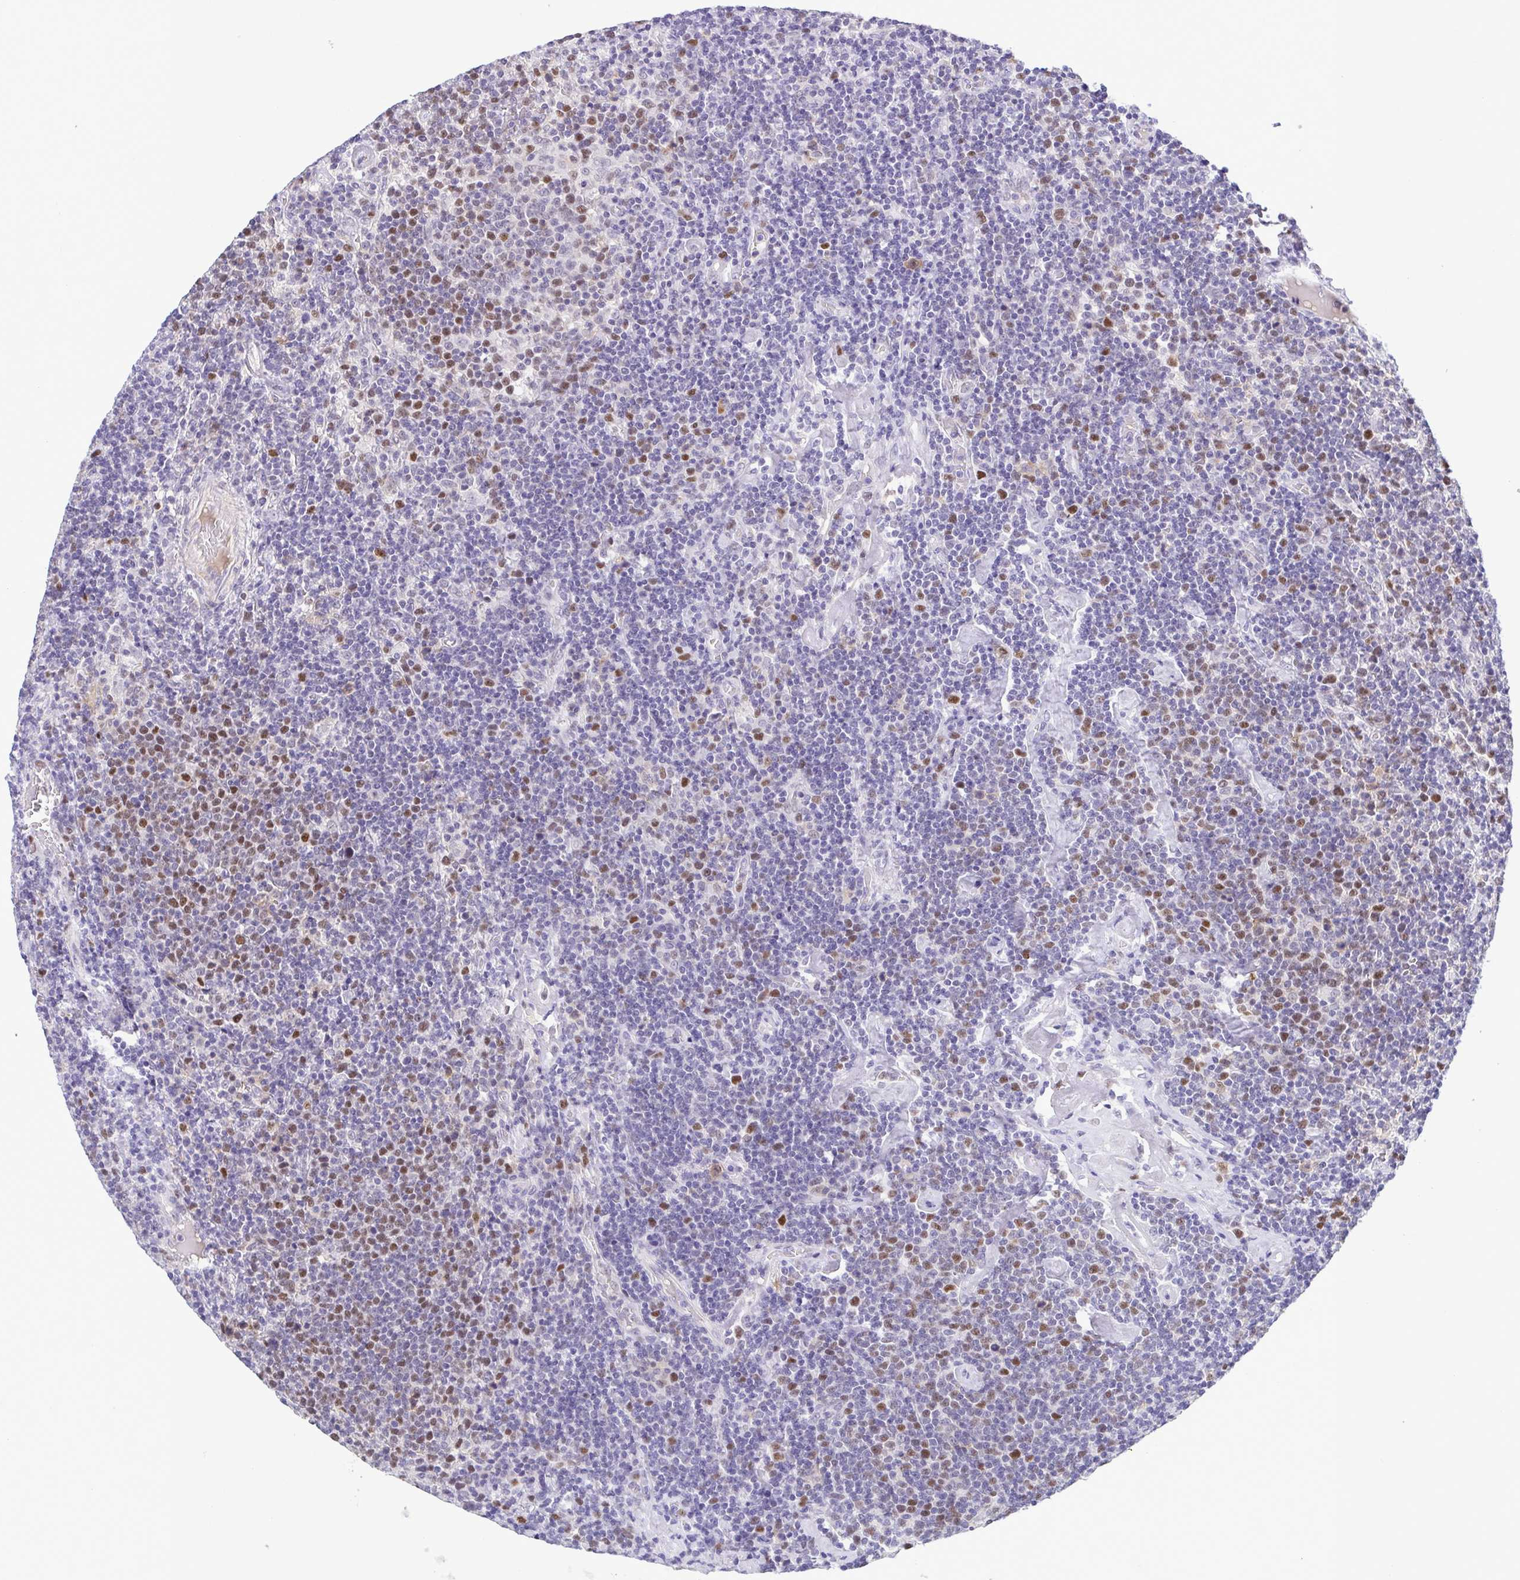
{"staining": {"intensity": "moderate", "quantity": "25%-75%", "location": "nuclear"}, "tissue": "lymphoma", "cell_type": "Tumor cells", "image_type": "cancer", "snomed": [{"axis": "morphology", "description": "Malignant lymphoma, non-Hodgkin's type, High grade"}, {"axis": "topography", "description": "Lymph node"}], "caption": "A medium amount of moderate nuclear expression is seen in about 25%-75% of tumor cells in high-grade malignant lymphoma, non-Hodgkin's type tissue. The protein is stained brown, and the nuclei are stained in blue (DAB (3,3'-diaminobenzidine) IHC with brightfield microscopy, high magnification).", "gene": "TIPIN", "patient": {"sex": "male", "age": 61}}